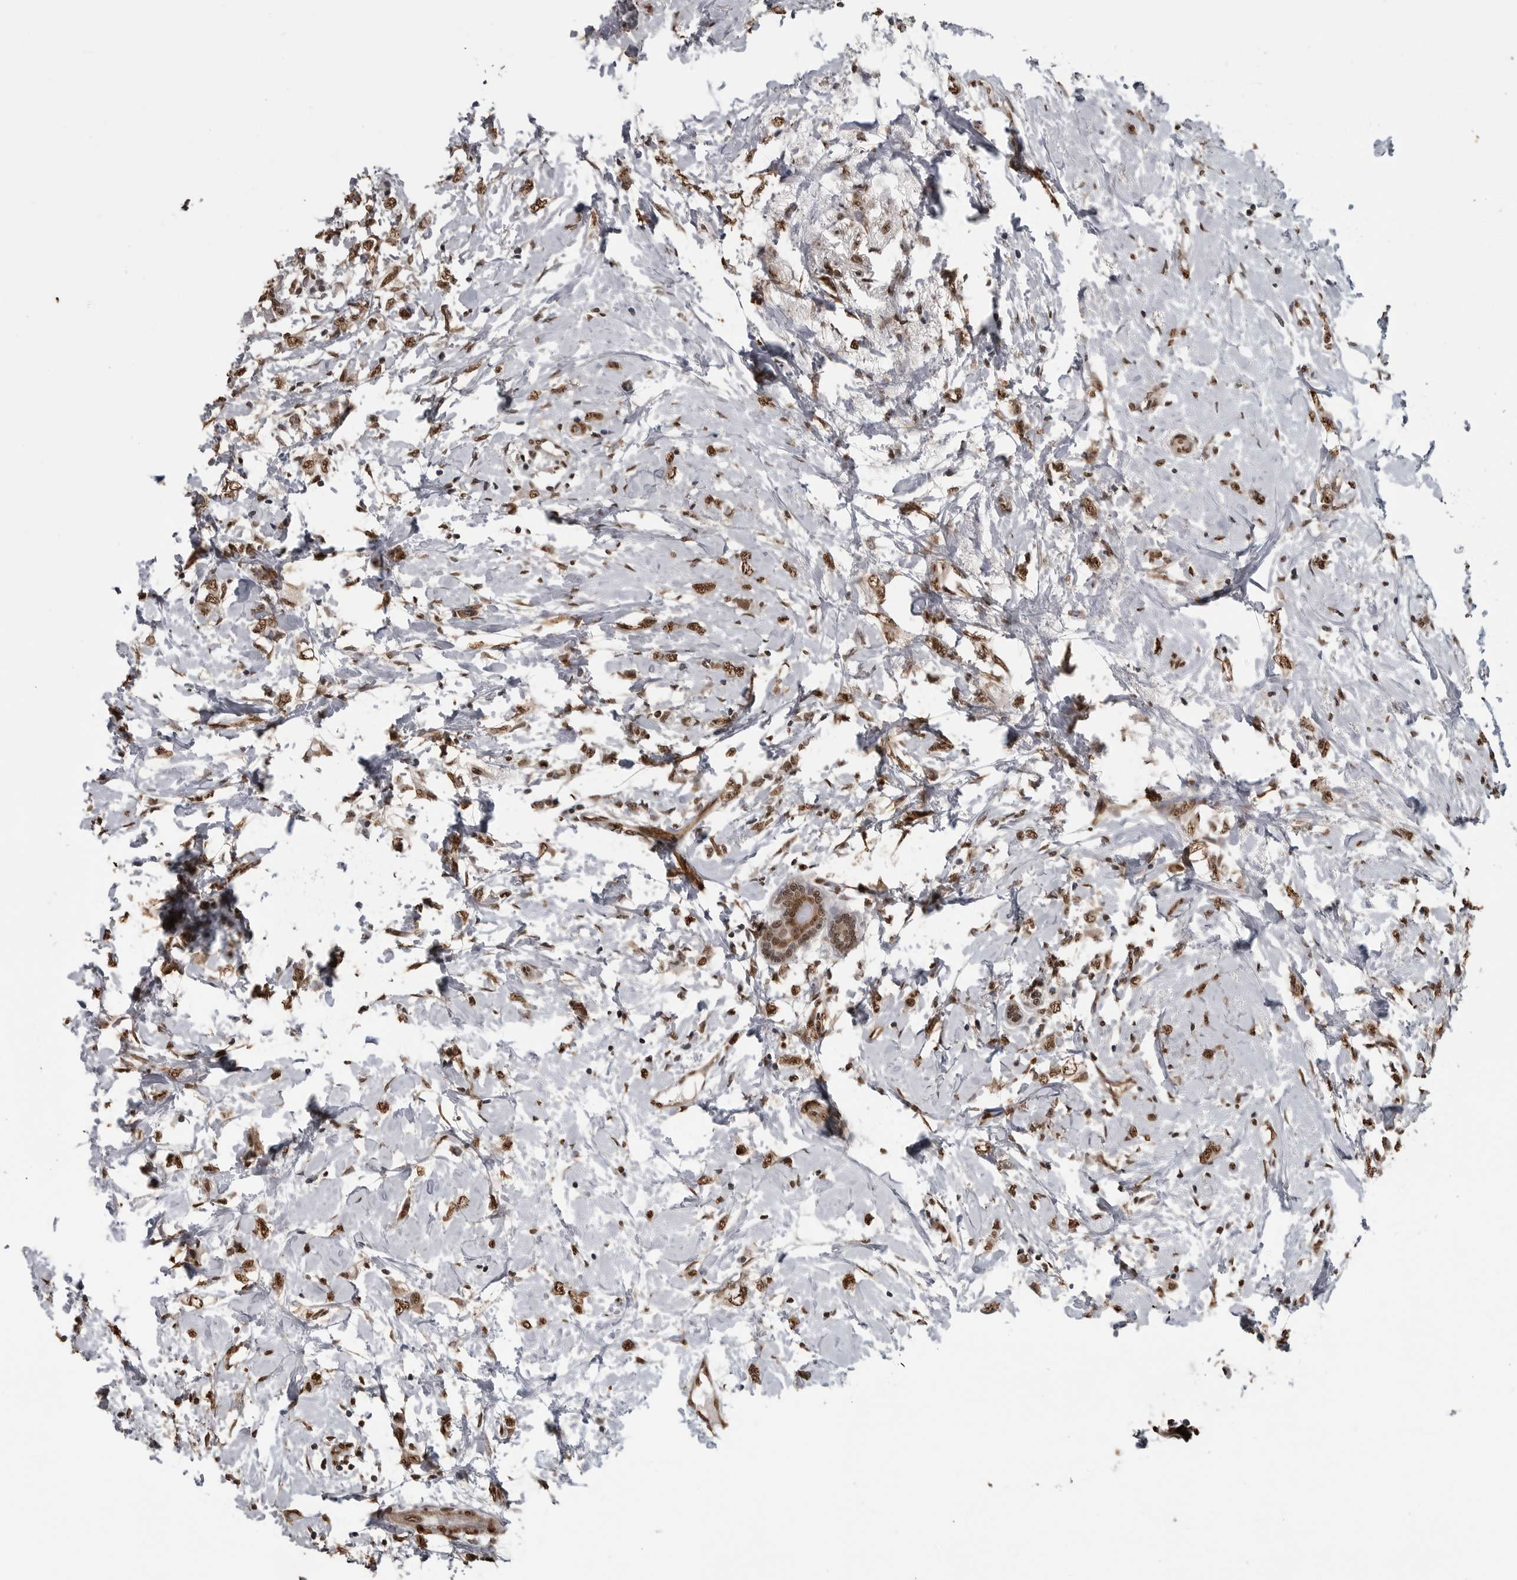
{"staining": {"intensity": "moderate", "quantity": ">75%", "location": "nuclear"}, "tissue": "breast cancer", "cell_type": "Tumor cells", "image_type": "cancer", "snomed": [{"axis": "morphology", "description": "Normal tissue, NOS"}, {"axis": "morphology", "description": "Lobular carcinoma"}, {"axis": "topography", "description": "Breast"}], "caption": "An IHC photomicrograph of tumor tissue is shown. Protein staining in brown highlights moderate nuclear positivity in lobular carcinoma (breast) within tumor cells.", "gene": "SMAD2", "patient": {"sex": "female", "age": 47}}